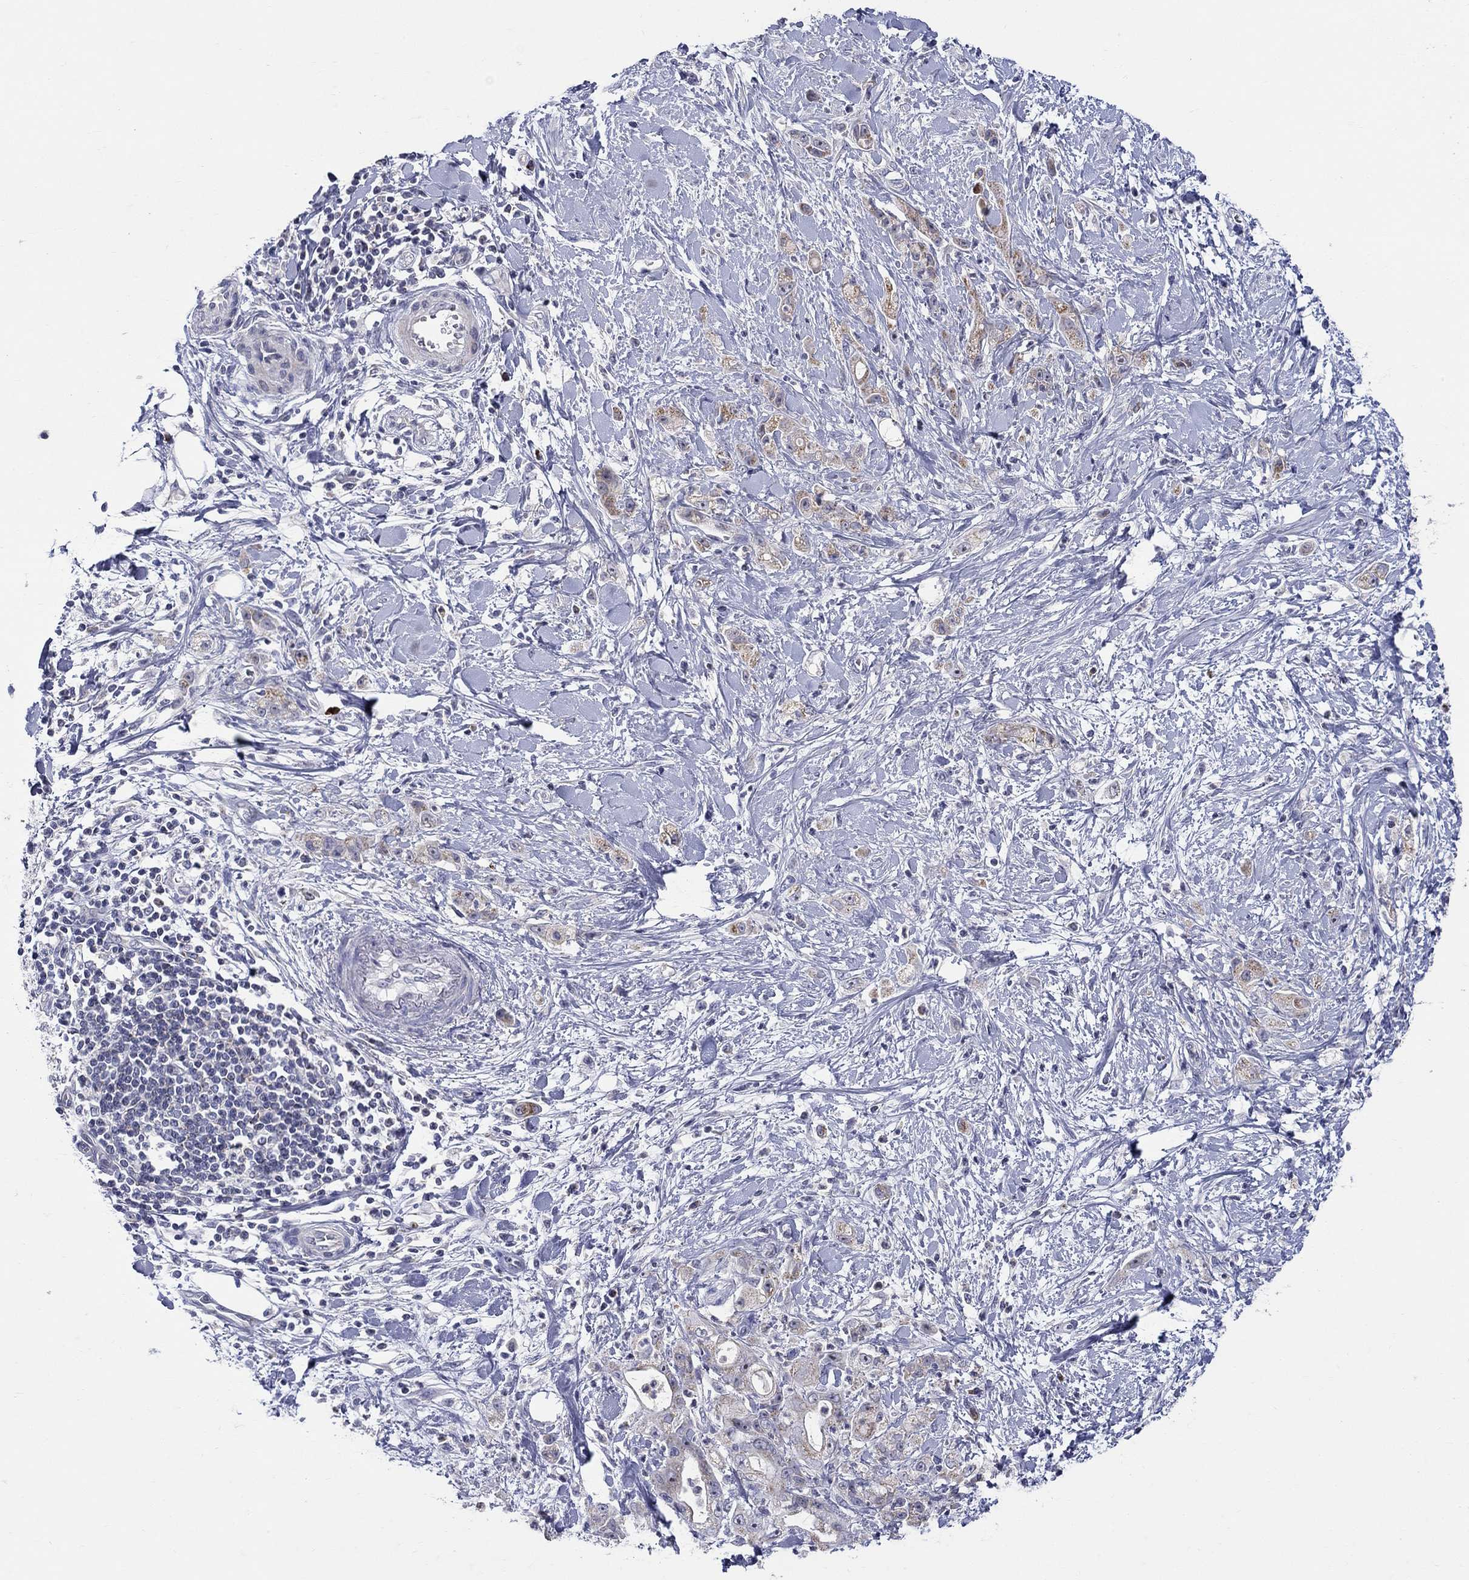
{"staining": {"intensity": "moderate", "quantity": "25%-75%", "location": "cytoplasmic/membranous"}, "tissue": "stomach cancer", "cell_type": "Tumor cells", "image_type": "cancer", "snomed": [{"axis": "morphology", "description": "Adenocarcinoma, NOS"}, {"axis": "topography", "description": "Stomach"}], "caption": "Stomach adenocarcinoma was stained to show a protein in brown. There is medium levels of moderate cytoplasmic/membranous positivity in approximately 25%-75% of tumor cells. (DAB (3,3'-diaminobenzidine) = brown stain, brightfield microscopy at high magnification).", "gene": "HMX2", "patient": {"sex": "male", "age": 58}}